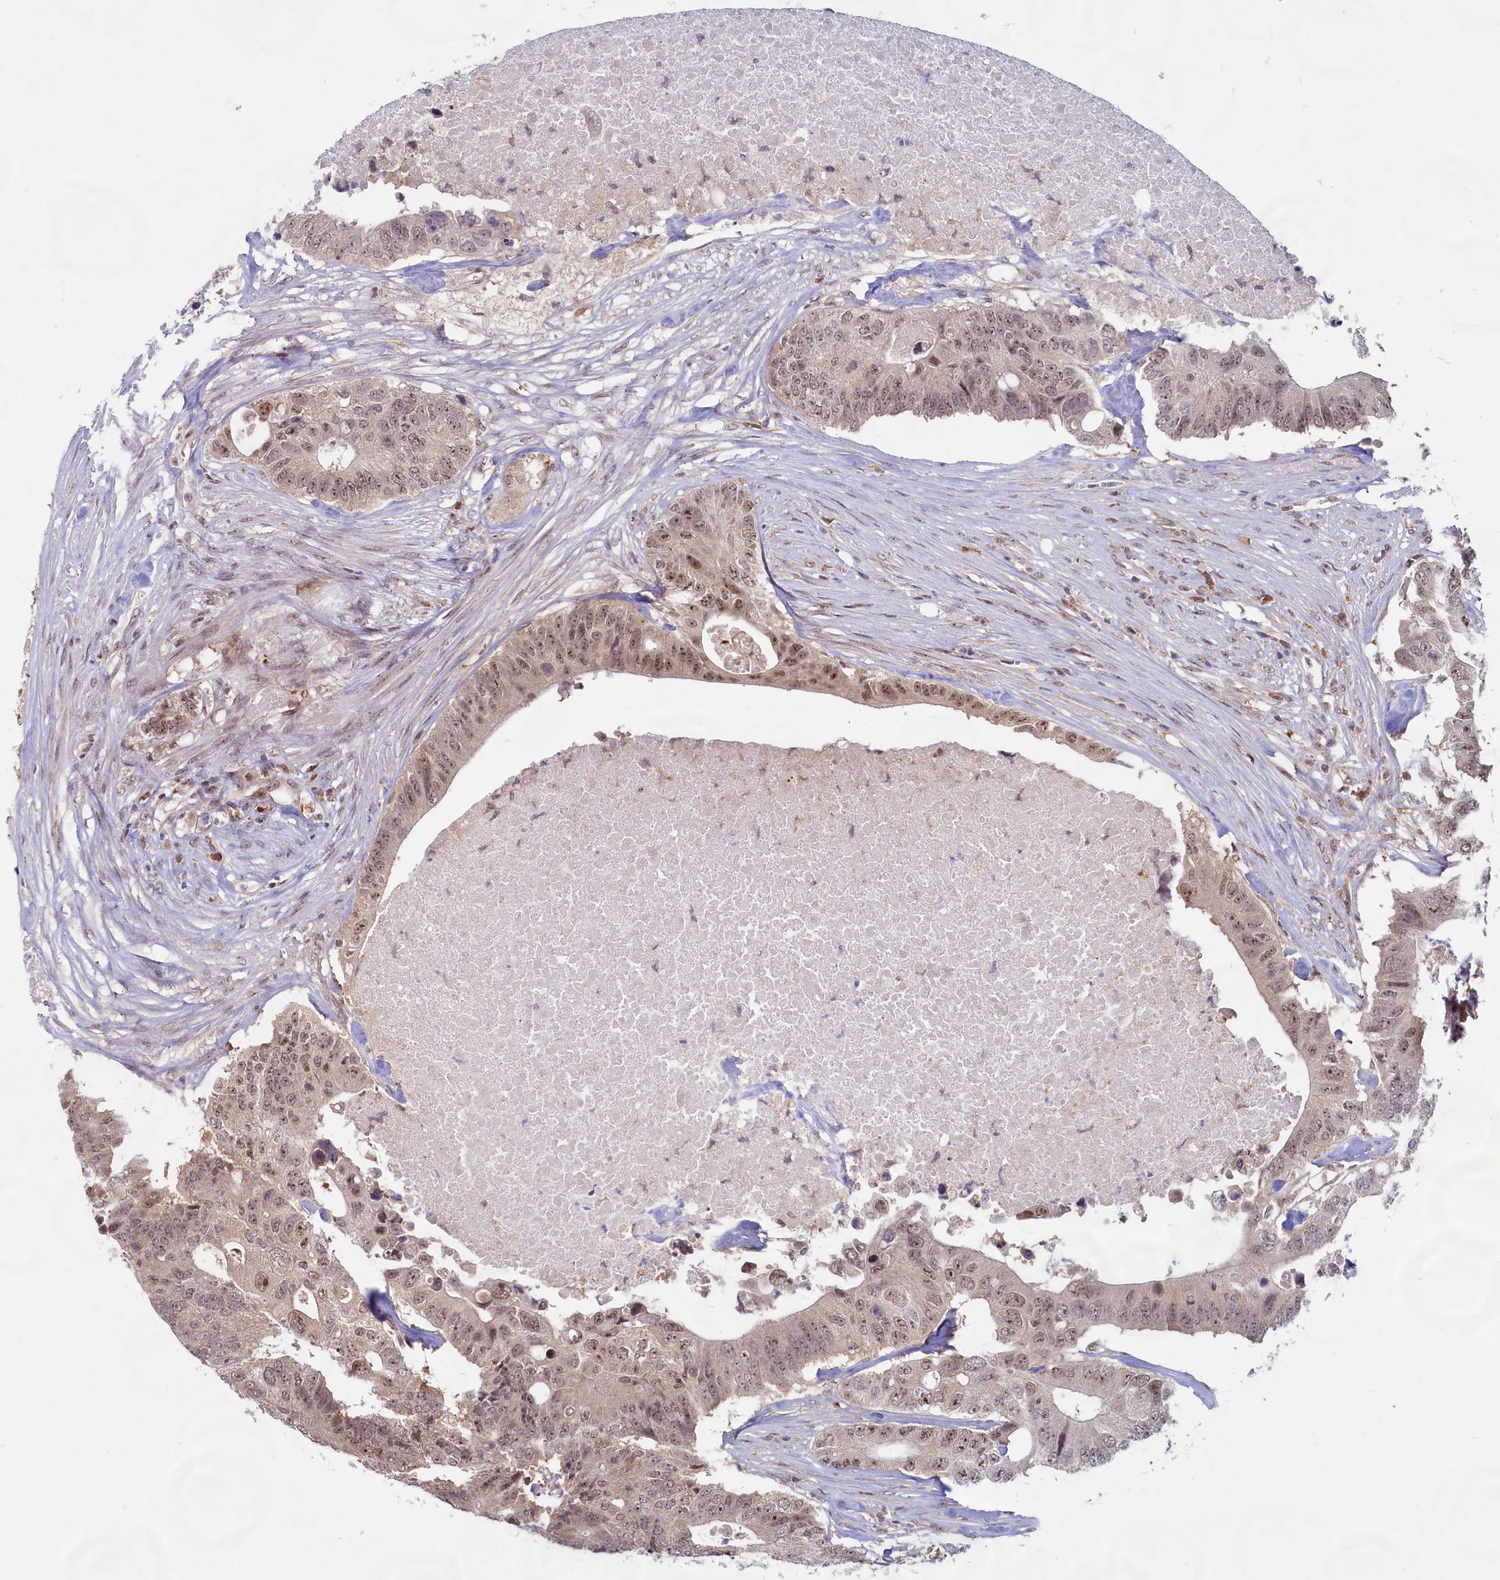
{"staining": {"intensity": "moderate", "quantity": "25%-75%", "location": "nuclear"}, "tissue": "colorectal cancer", "cell_type": "Tumor cells", "image_type": "cancer", "snomed": [{"axis": "morphology", "description": "Adenocarcinoma, NOS"}, {"axis": "topography", "description": "Colon"}], "caption": "Colorectal cancer stained with a protein marker displays moderate staining in tumor cells.", "gene": "C1D", "patient": {"sex": "male", "age": 71}}